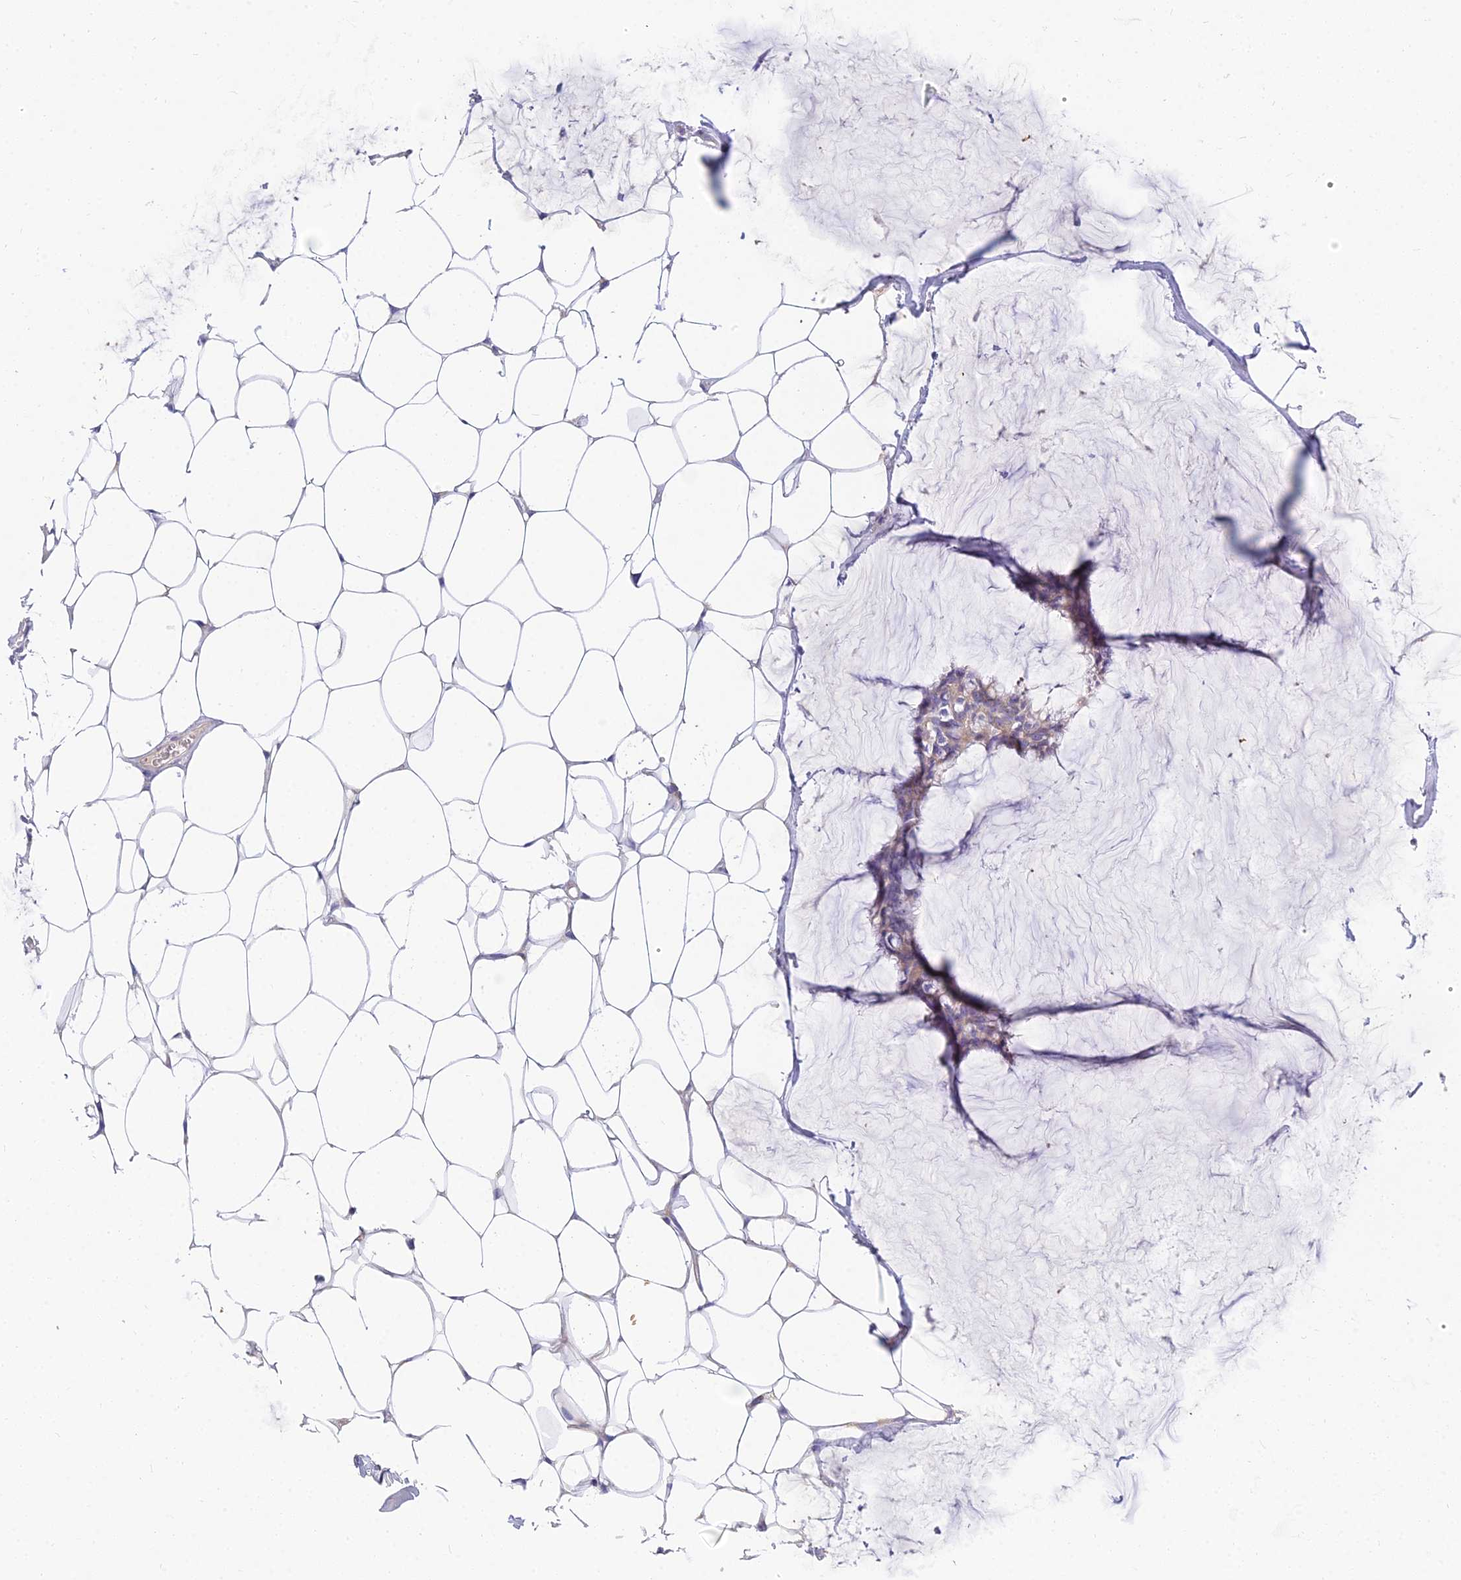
{"staining": {"intensity": "weak", "quantity": "25%-75%", "location": "cytoplasmic/membranous"}, "tissue": "breast cancer", "cell_type": "Tumor cells", "image_type": "cancer", "snomed": [{"axis": "morphology", "description": "Duct carcinoma"}, {"axis": "topography", "description": "Breast"}], "caption": "Protein staining by IHC demonstrates weak cytoplasmic/membranous staining in approximately 25%-75% of tumor cells in infiltrating ductal carcinoma (breast).", "gene": "VWC2L", "patient": {"sex": "female", "age": 93}}